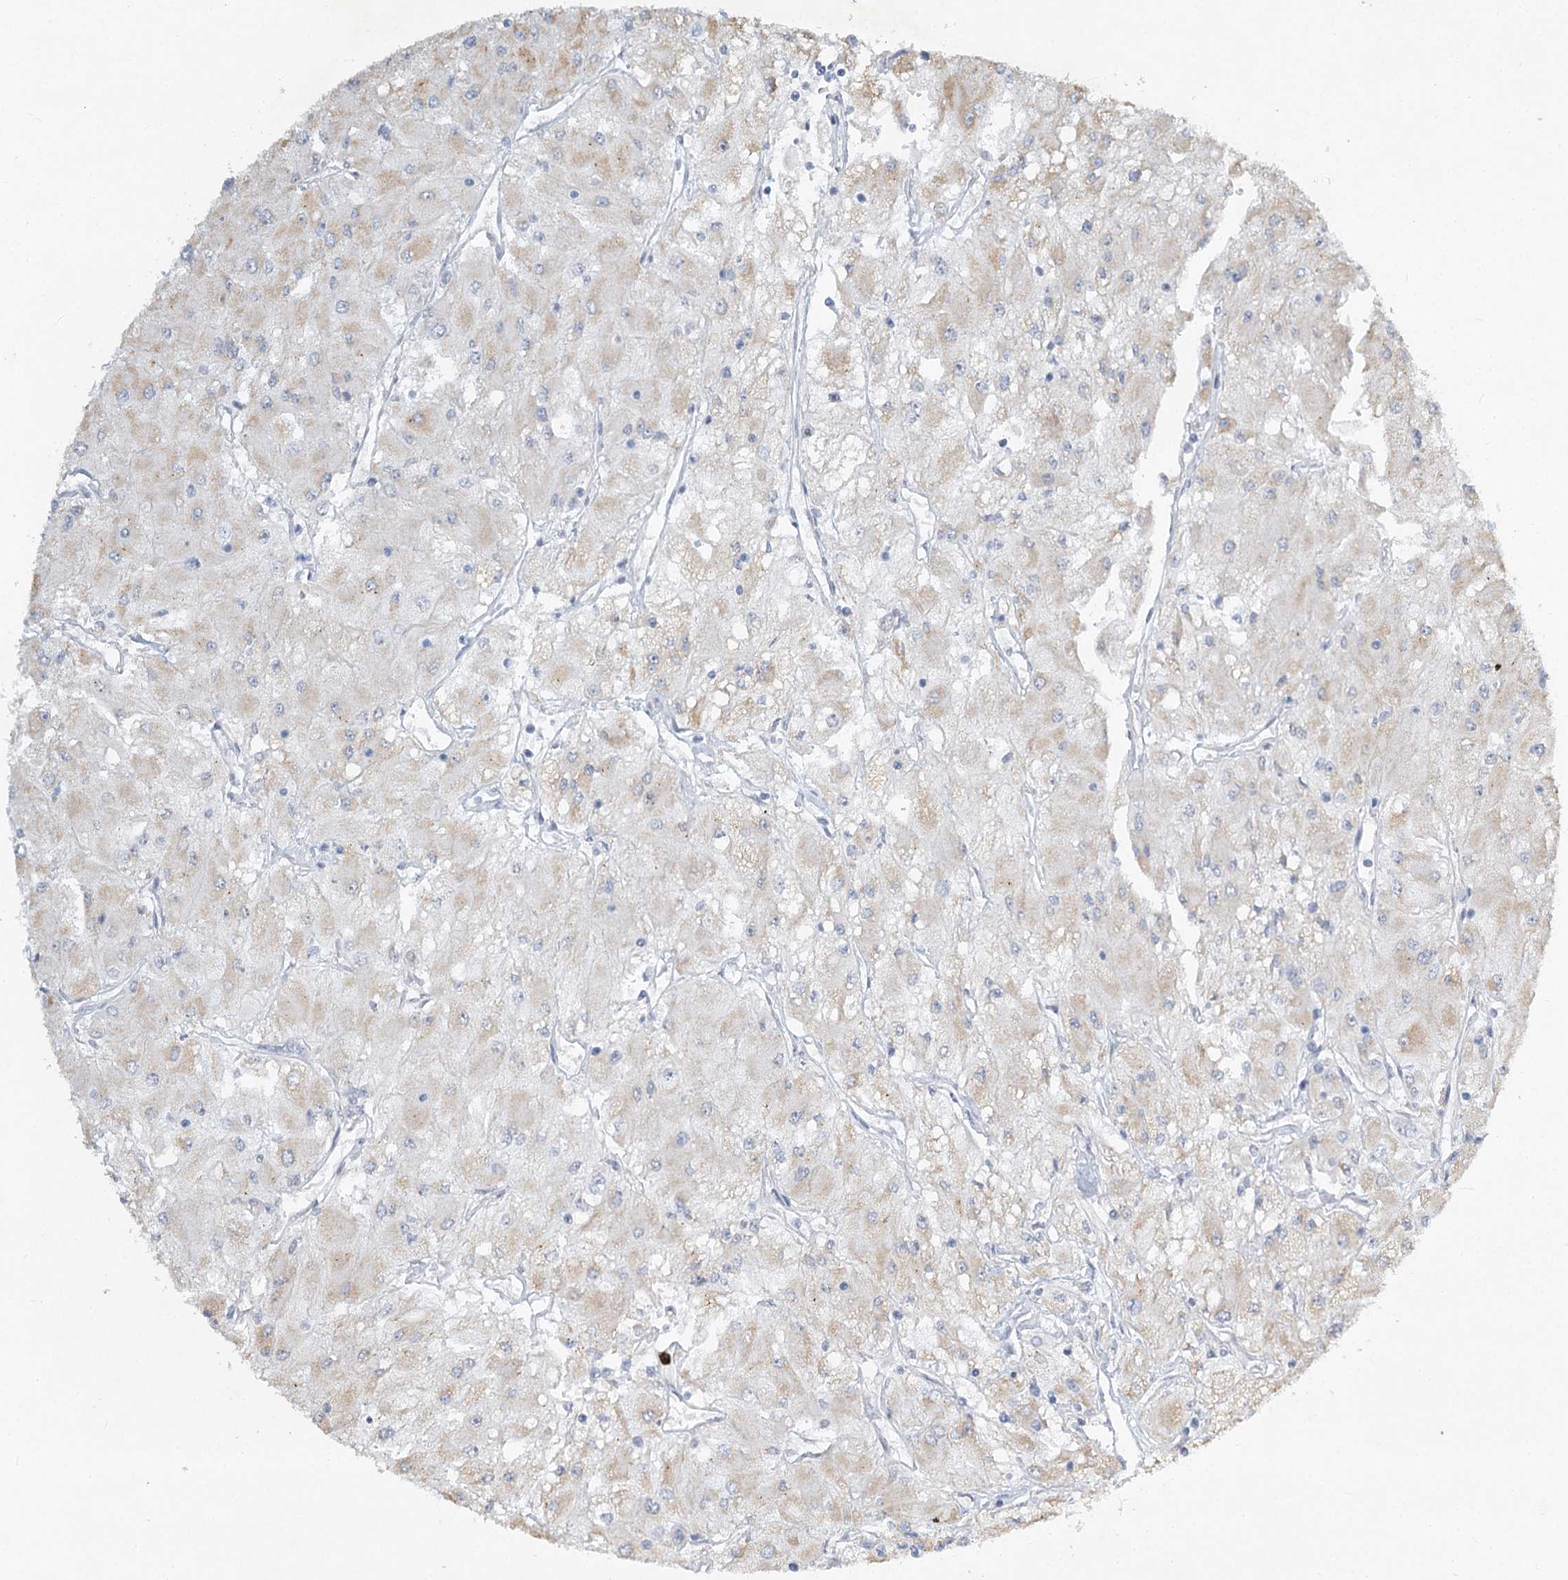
{"staining": {"intensity": "weak", "quantity": "25%-75%", "location": "cytoplasmic/membranous"}, "tissue": "renal cancer", "cell_type": "Tumor cells", "image_type": "cancer", "snomed": [{"axis": "morphology", "description": "Adenocarcinoma, NOS"}, {"axis": "topography", "description": "Kidney"}], "caption": "Immunohistochemical staining of human renal adenocarcinoma exhibits low levels of weak cytoplasmic/membranous positivity in about 25%-75% of tumor cells.", "gene": "ABITRAM", "patient": {"sex": "male", "age": 80}}